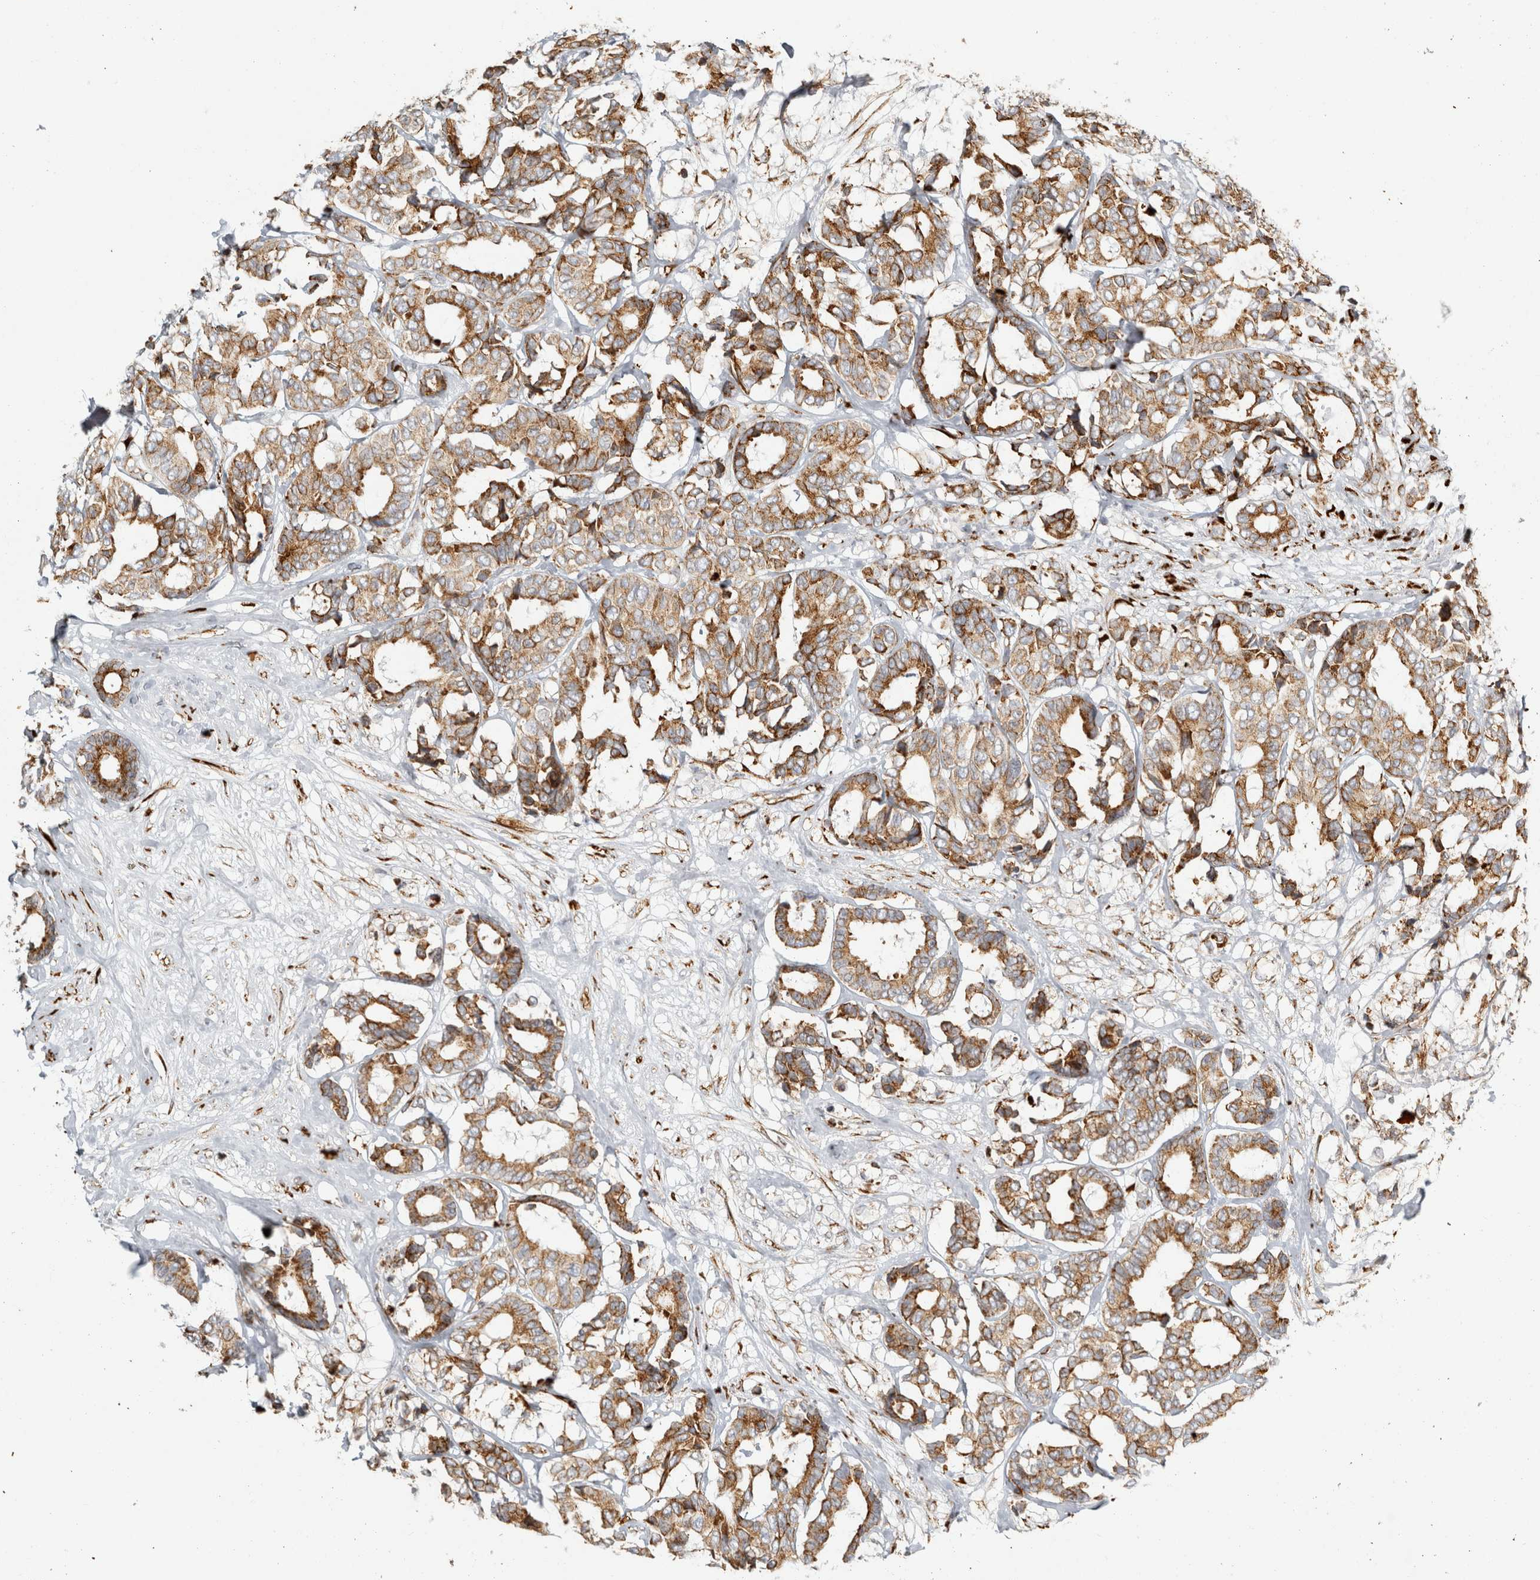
{"staining": {"intensity": "moderate", "quantity": ">75%", "location": "cytoplasmic/membranous"}, "tissue": "breast cancer", "cell_type": "Tumor cells", "image_type": "cancer", "snomed": [{"axis": "morphology", "description": "Duct carcinoma"}, {"axis": "topography", "description": "Breast"}], "caption": "Brown immunohistochemical staining in human breast cancer demonstrates moderate cytoplasmic/membranous positivity in about >75% of tumor cells. The protein is stained brown, and the nuclei are stained in blue (DAB IHC with brightfield microscopy, high magnification).", "gene": "OSTN", "patient": {"sex": "female", "age": 87}}